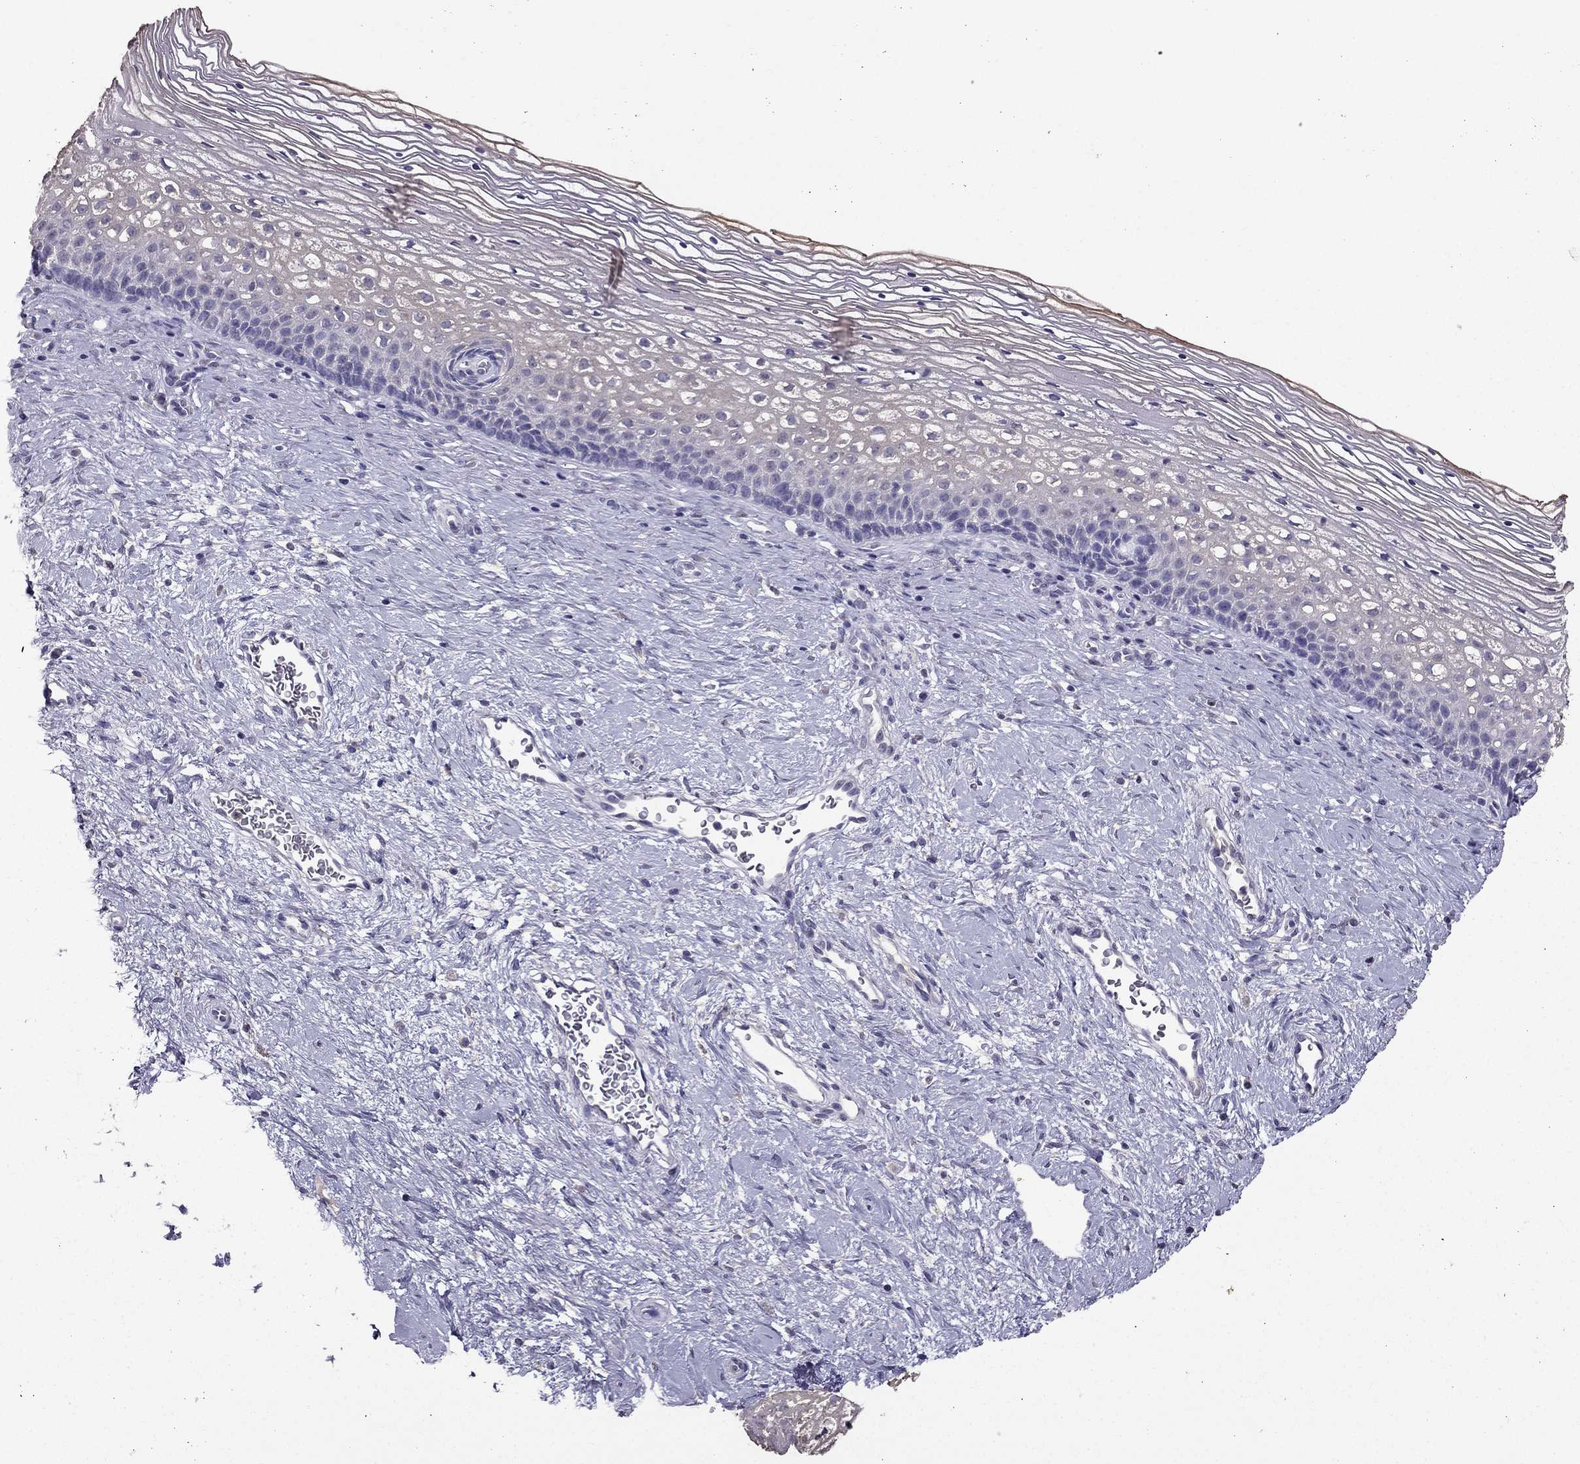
{"staining": {"intensity": "negative", "quantity": "none", "location": "none"}, "tissue": "cervix", "cell_type": "Glandular cells", "image_type": "normal", "snomed": [{"axis": "morphology", "description": "Normal tissue, NOS"}, {"axis": "topography", "description": "Cervix"}], "caption": "Glandular cells show no significant protein expression in unremarkable cervix. (IHC, brightfield microscopy, high magnification).", "gene": "ARHGAP11A", "patient": {"sex": "female", "age": 34}}